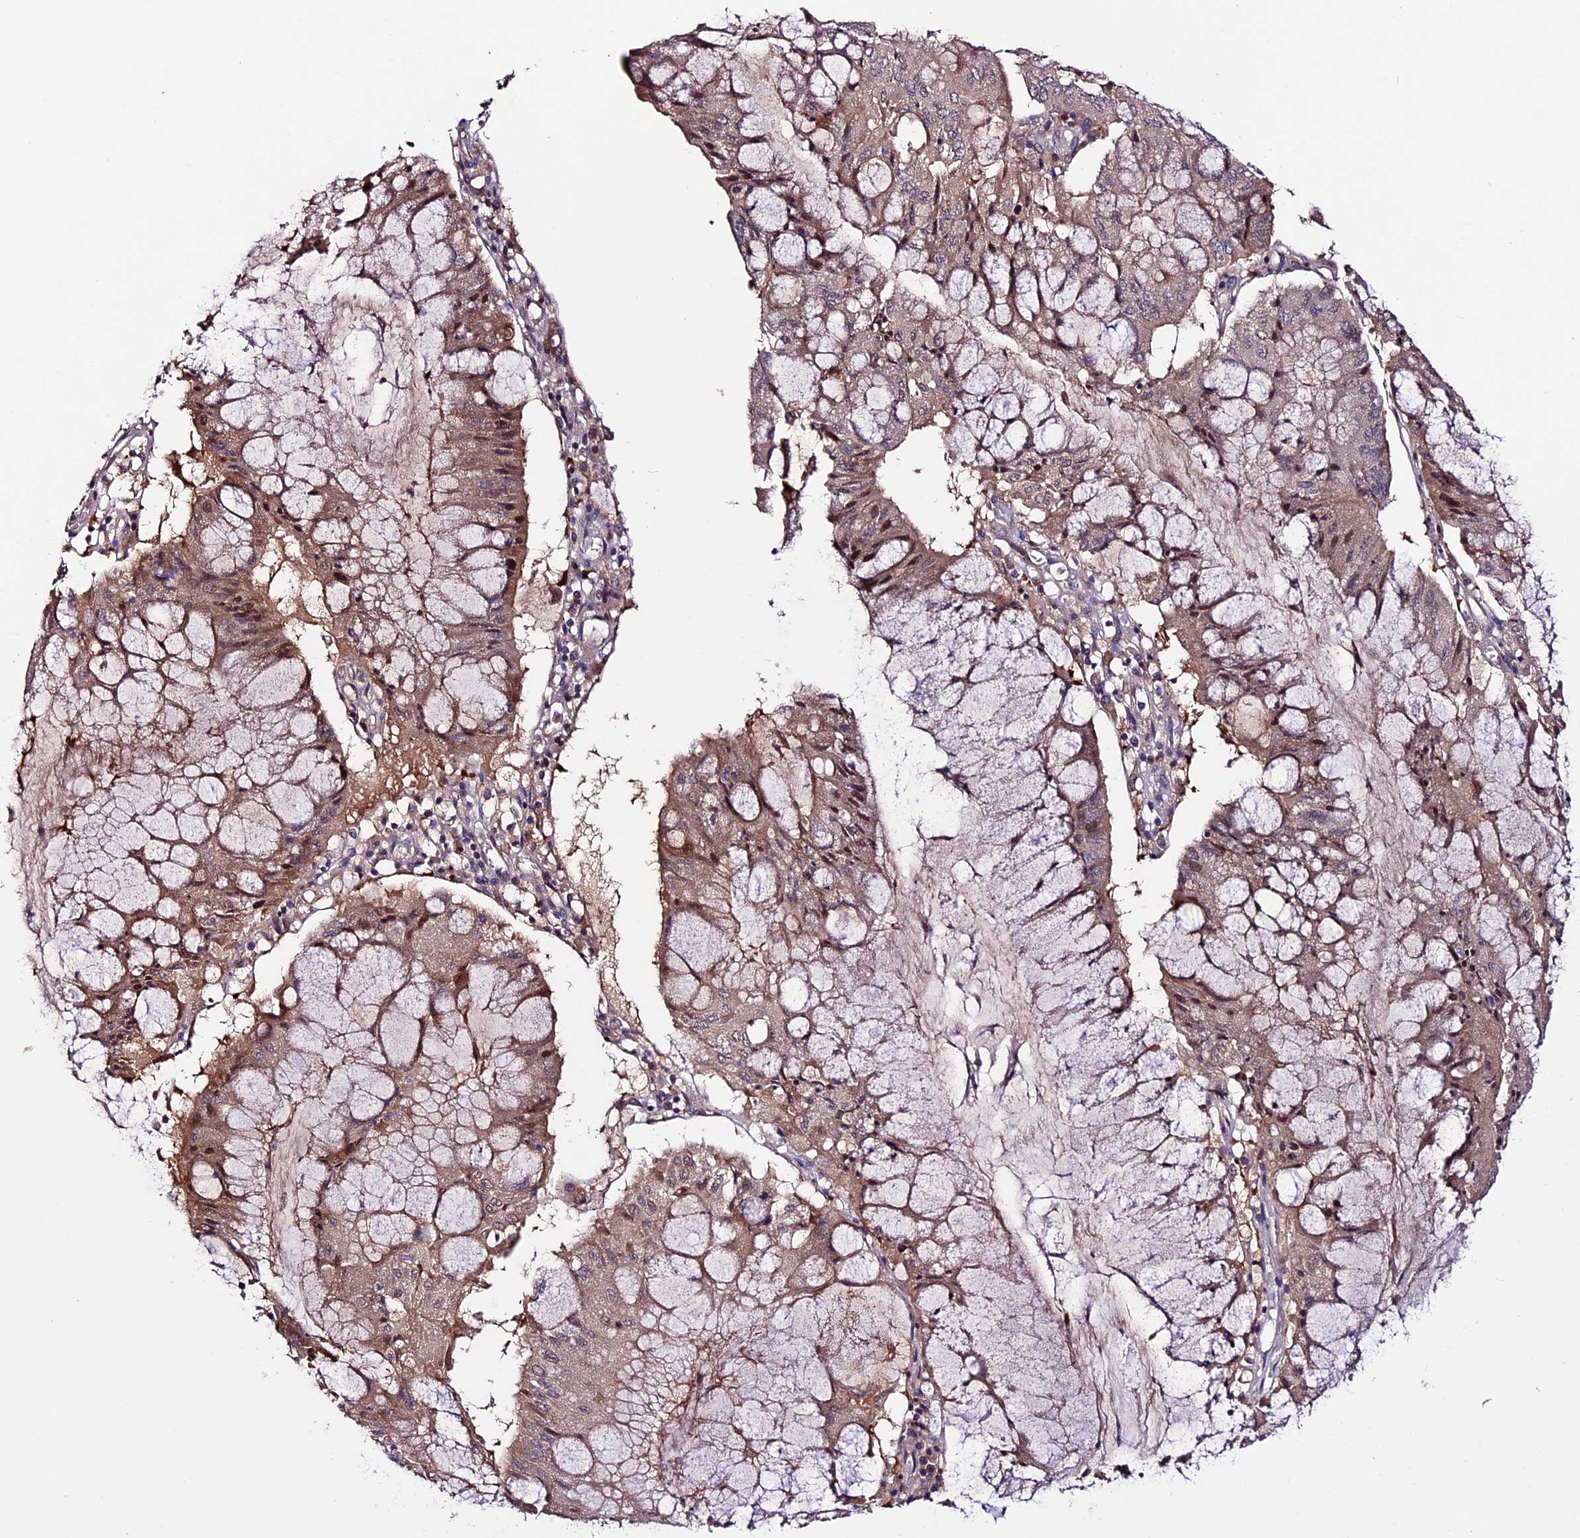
{"staining": {"intensity": "moderate", "quantity": "25%-75%", "location": "cytoplasmic/membranous,nuclear"}, "tissue": "pancreatic cancer", "cell_type": "Tumor cells", "image_type": "cancer", "snomed": [{"axis": "morphology", "description": "Adenocarcinoma, NOS"}, {"axis": "topography", "description": "Pancreas"}], "caption": "Brown immunohistochemical staining in human pancreatic cancer reveals moderate cytoplasmic/membranous and nuclear staining in about 25%-75% of tumor cells. Using DAB (brown) and hematoxylin (blue) stains, captured at high magnification using brightfield microscopy.", "gene": "XKR7", "patient": {"sex": "female", "age": 50}}